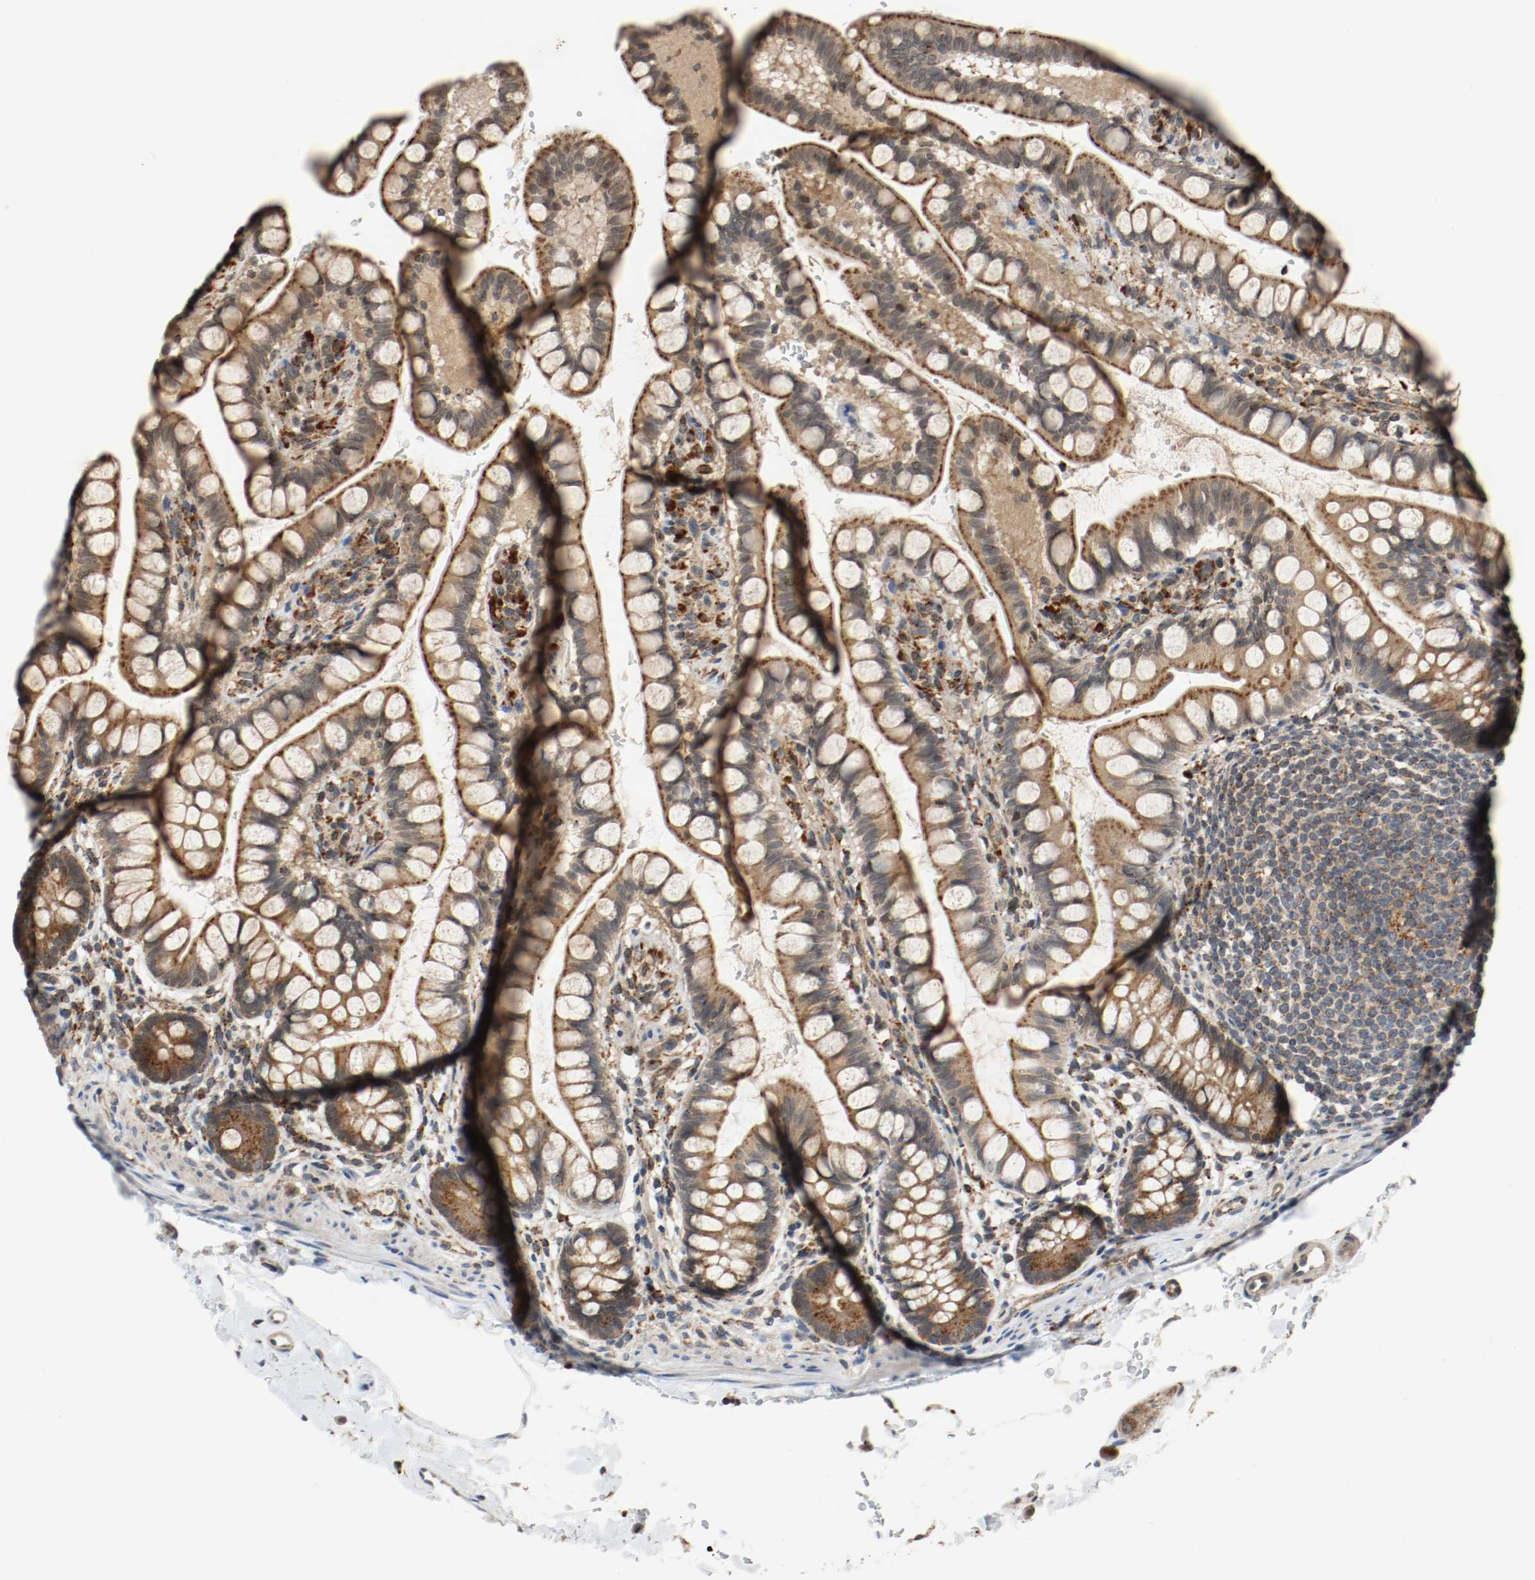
{"staining": {"intensity": "strong", "quantity": ">75%", "location": "cytoplasmic/membranous"}, "tissue": "small intestine", "cell_type": "Glandular cells", "image_type": "normal", "snomed": [{"axis": "morphology", "description": "Normal tissue, NOS"}, {"axis": "topography", "description": "Small intestine"}], "caption": "Small intestine stained with immunohistochemistry displays strong cytoplasmic/membranous staining in about >75% of glandular cells. (DAB (3,3'-diaminobenzidine) IHC, brown staining for protein, blue staining for nuclei).", "gene": "LAMP2", "patient": {"sex": "female", "age": 58}}